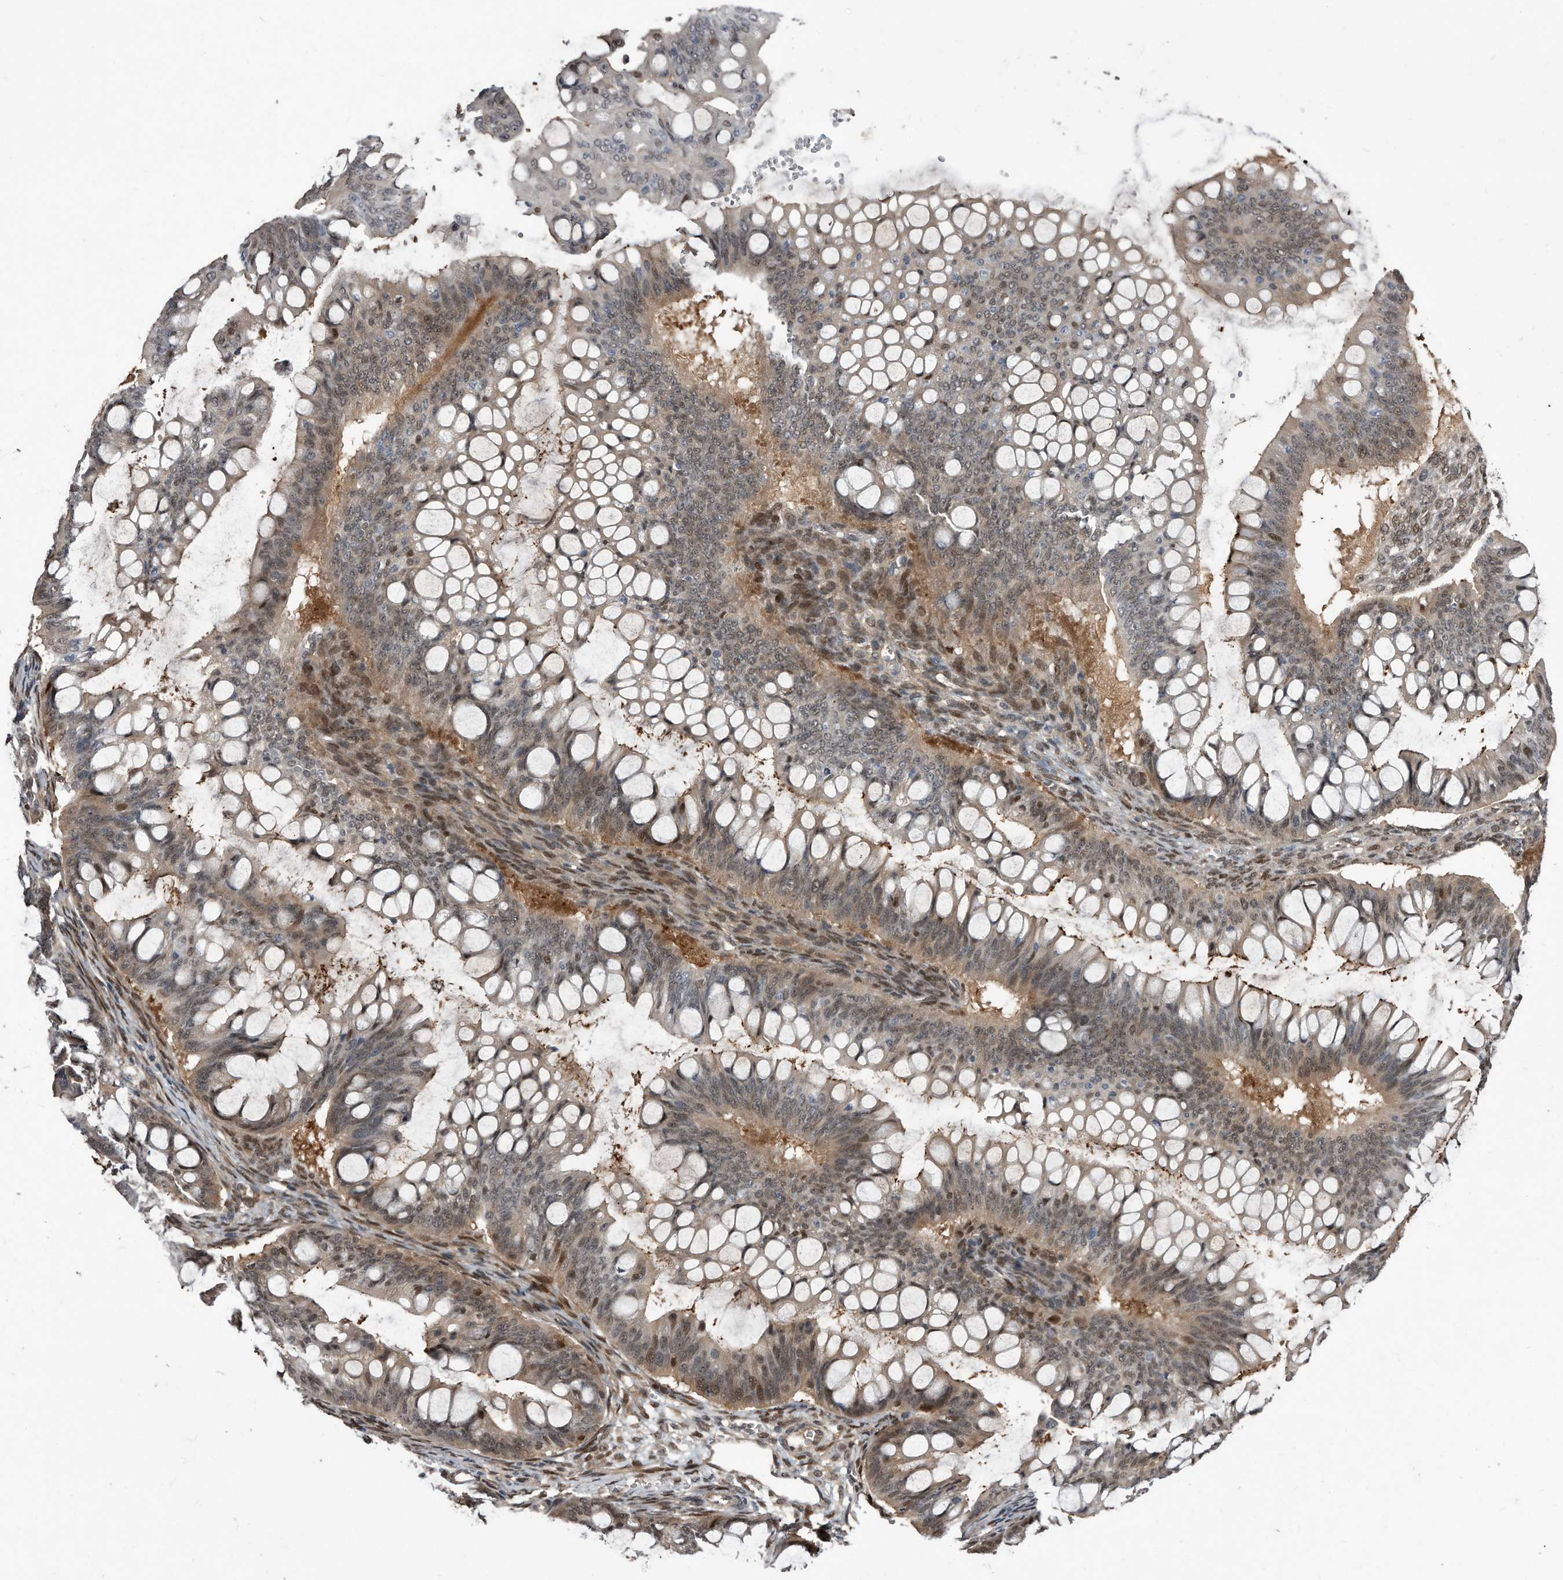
{"staining": {"intensity": "weak", "quantity": "25%-75%", "location": "cytoplasmic/membranous,nuclear"}, "tissue": "ovarian cancer", "cell_type": "Tumor cells", "image_type": "cancer", "snomed": [{"axis": "morphology", "description": "Cystadenocarcinoma, mucinous, NOS"}, {"axis": "topography", "description": "Ovary"}], "caption": "Immunohistochemical staining of human ovarian cancer (mucinous cystadenocarcinoma) reveals low levels of weak cytoplasmic/membranous and nuclear protein positivity in about 25%-75% of tumor cells. The staining is performed using DAB (3,3'-diaminobenzidine) brown chromogen to label protein expression. The nuclei are counter-stained blue using hematoxylin.", "gene": "RAD23B", "patient": {"sex": "female", "age": 73}}